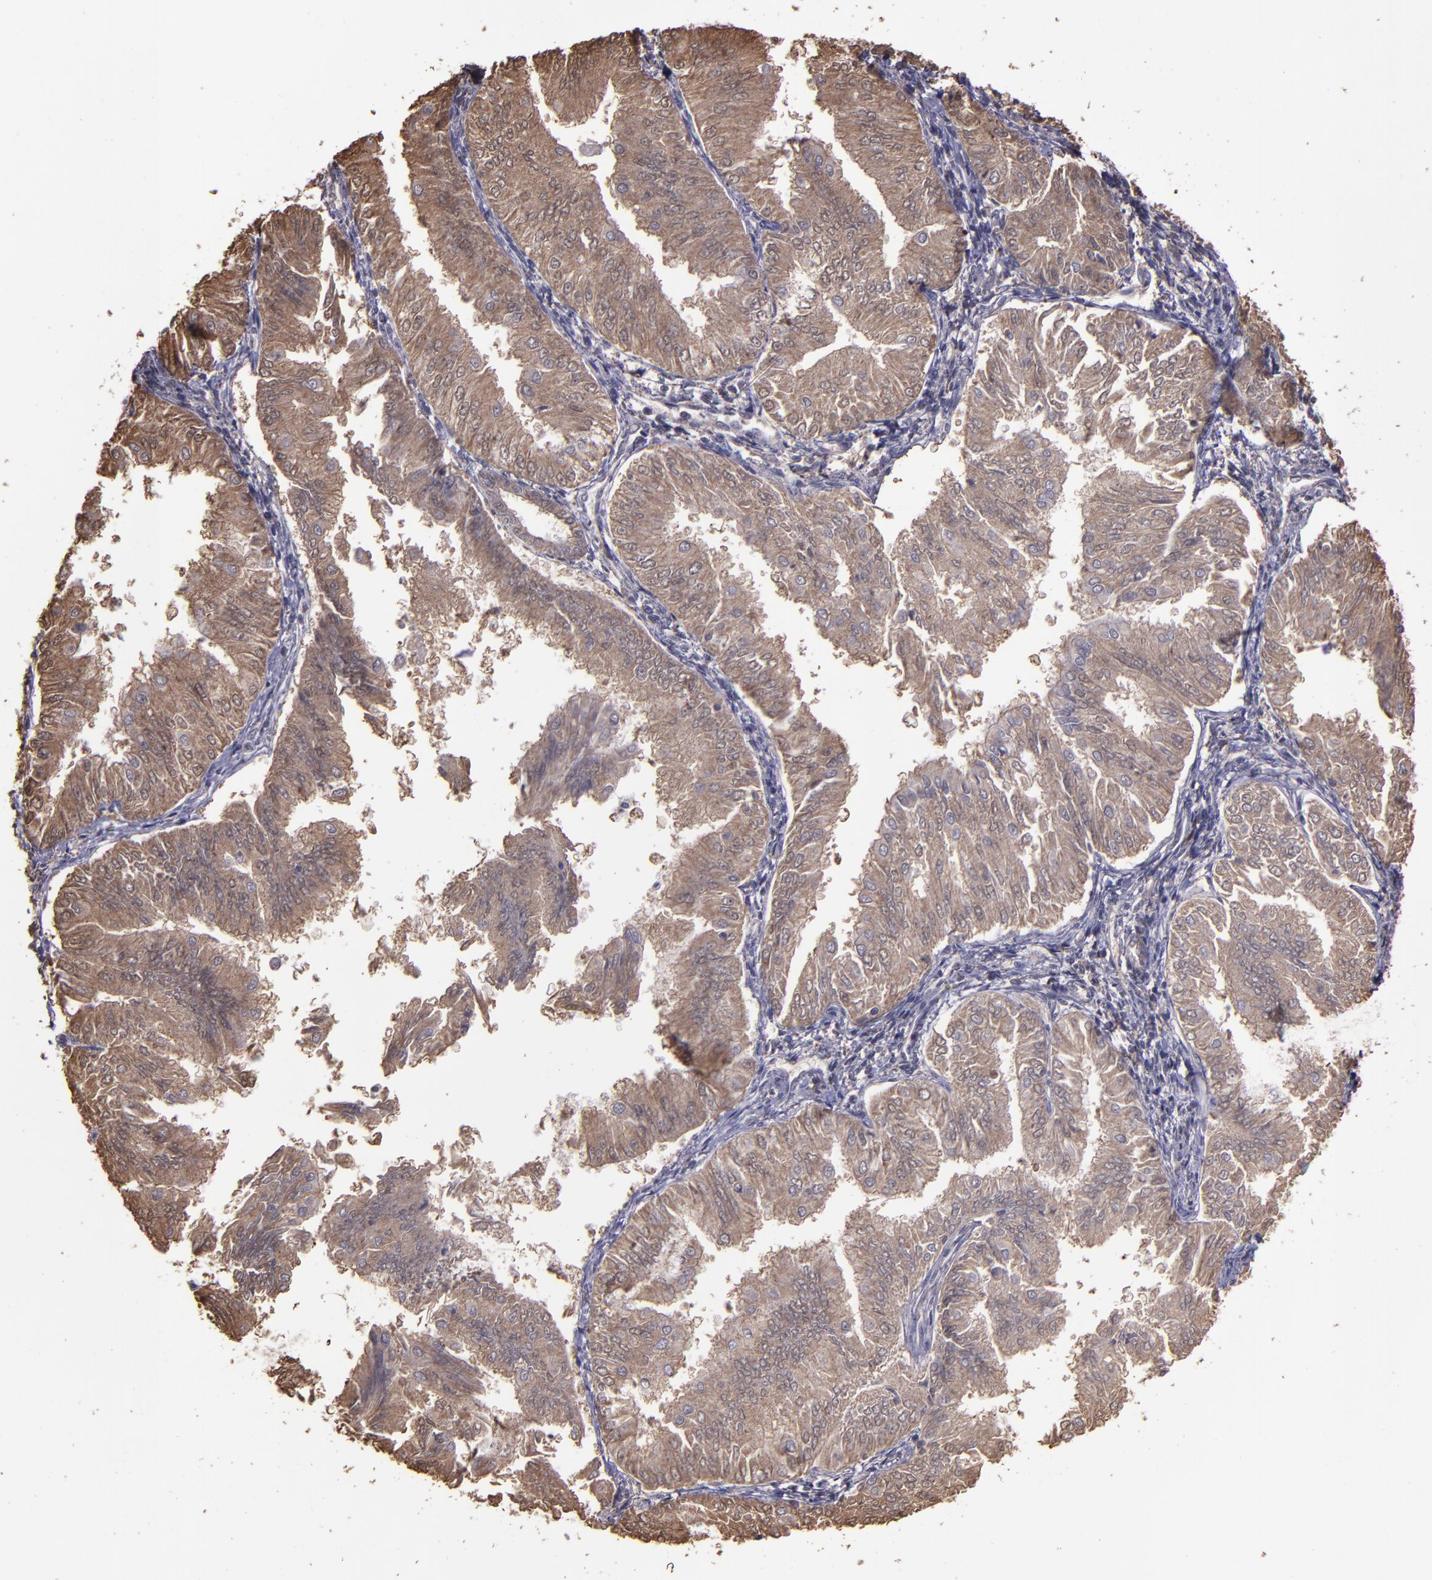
{"staining": {"intensity": "moderate", "quantity": ">75%", "location": "cytoplasmic/membranous"}, "tissue": "endometrial cancer", "cell_type": "Tumor cells", "image_type": "cancer", "snomed": [{"axis": "morphology", "description": "Adenocarcinoma, NOS"}, {"axis": "topography", "description": "Endometrium"}], "caption": "Brown immunohistochemical staining in human adenocarcinoma (endometrial) reveals moderate cytoplasmic/membranous positivity in approximately >75% of tumor cells.", "gene": "SERPINF2", "patient": {"sex": "female", "age": 53}}